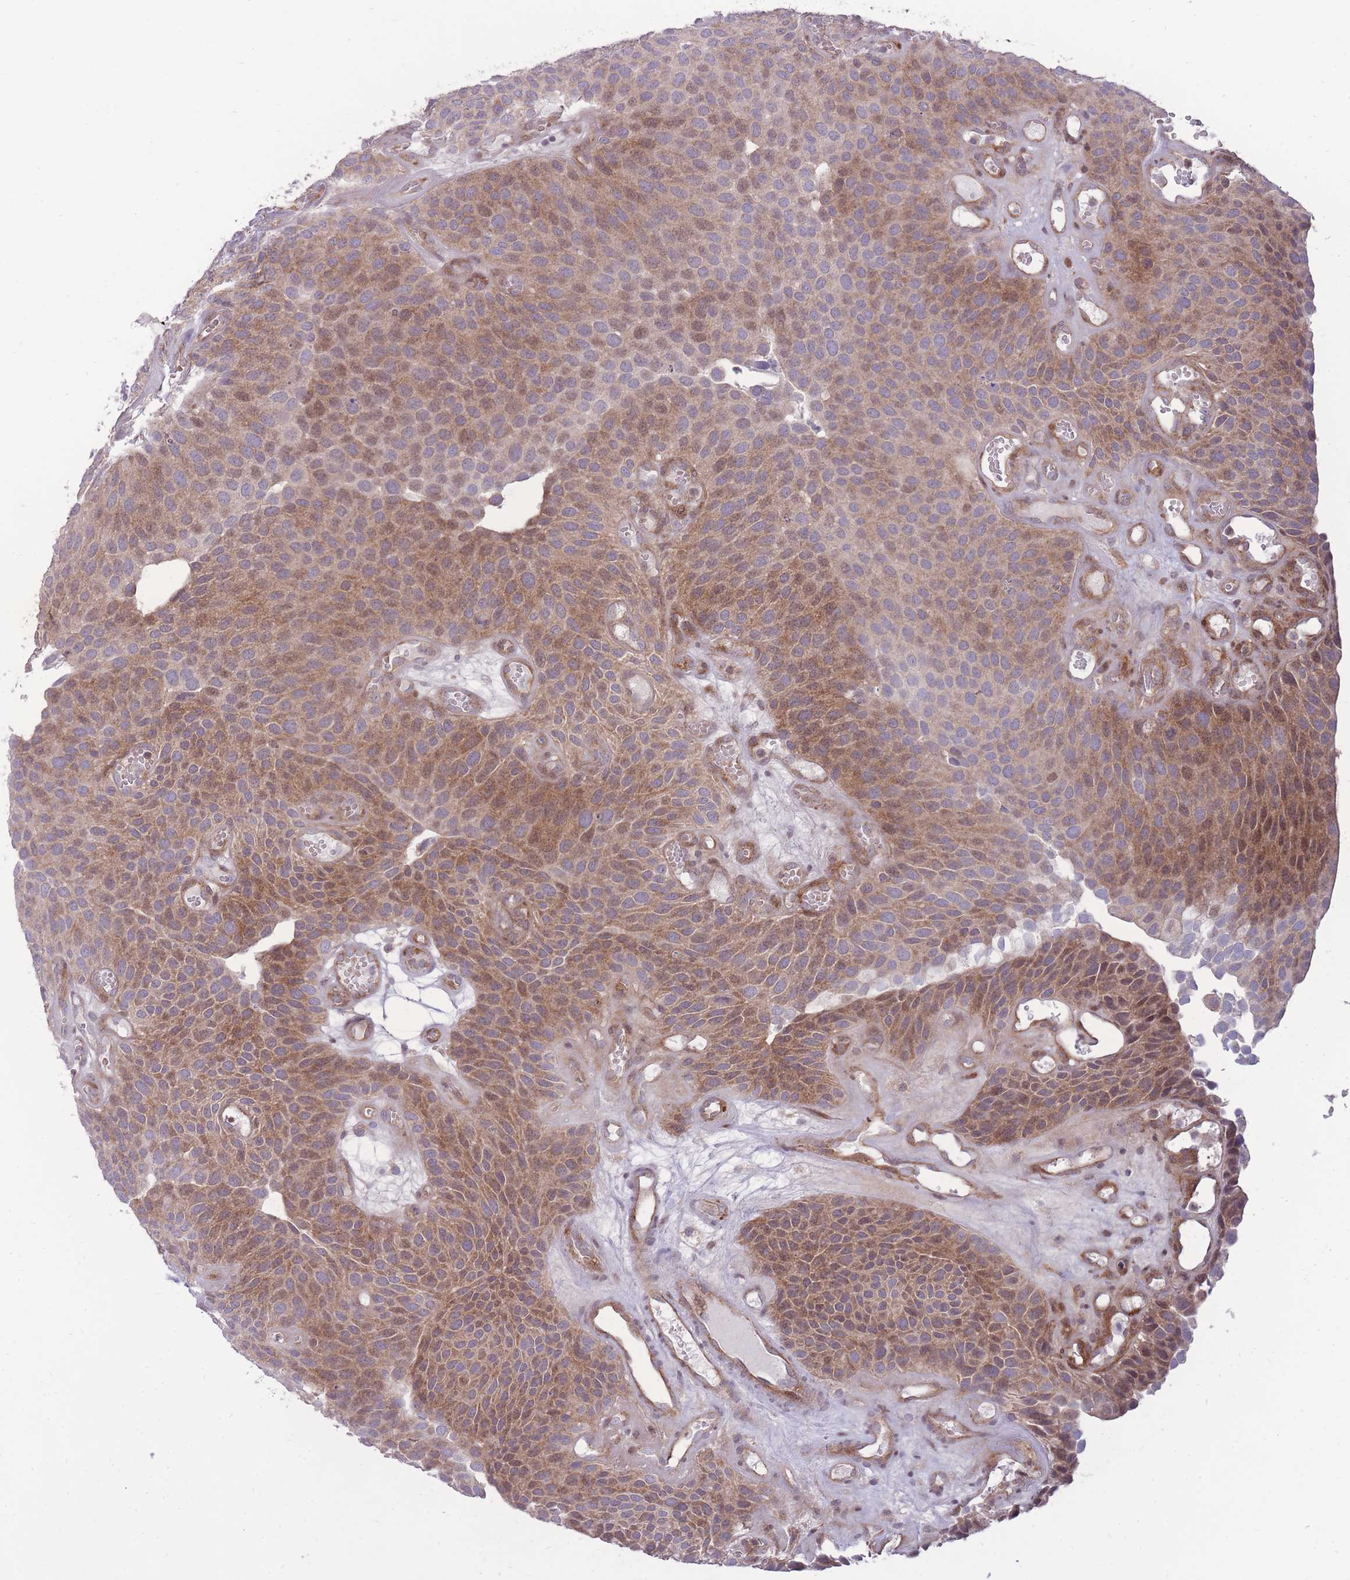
{"staining": {"intensity": "moderate", "quantity": "25%-75%", "location": "cytoplasmic/membranous,nuclear"}, "tissue": "urothelial cancer", "cell_type": "Tumor cells", "image_type": "cancer", "snomed": [{"axis": "morphology", "description": "Urothelial carcinoma, Low grade"}, {"axis": "topography", "description": "Urinary bladder"}], "caption": "Protein analysis of low-grade urothelial carcinoma tissue demonstrates moderate cytoplasmic/membranous and nuclear positivity in about 25%-75% of tumor cells.", "gene": "RIC8A", "patient": {"sex": "male", "age": 89}}